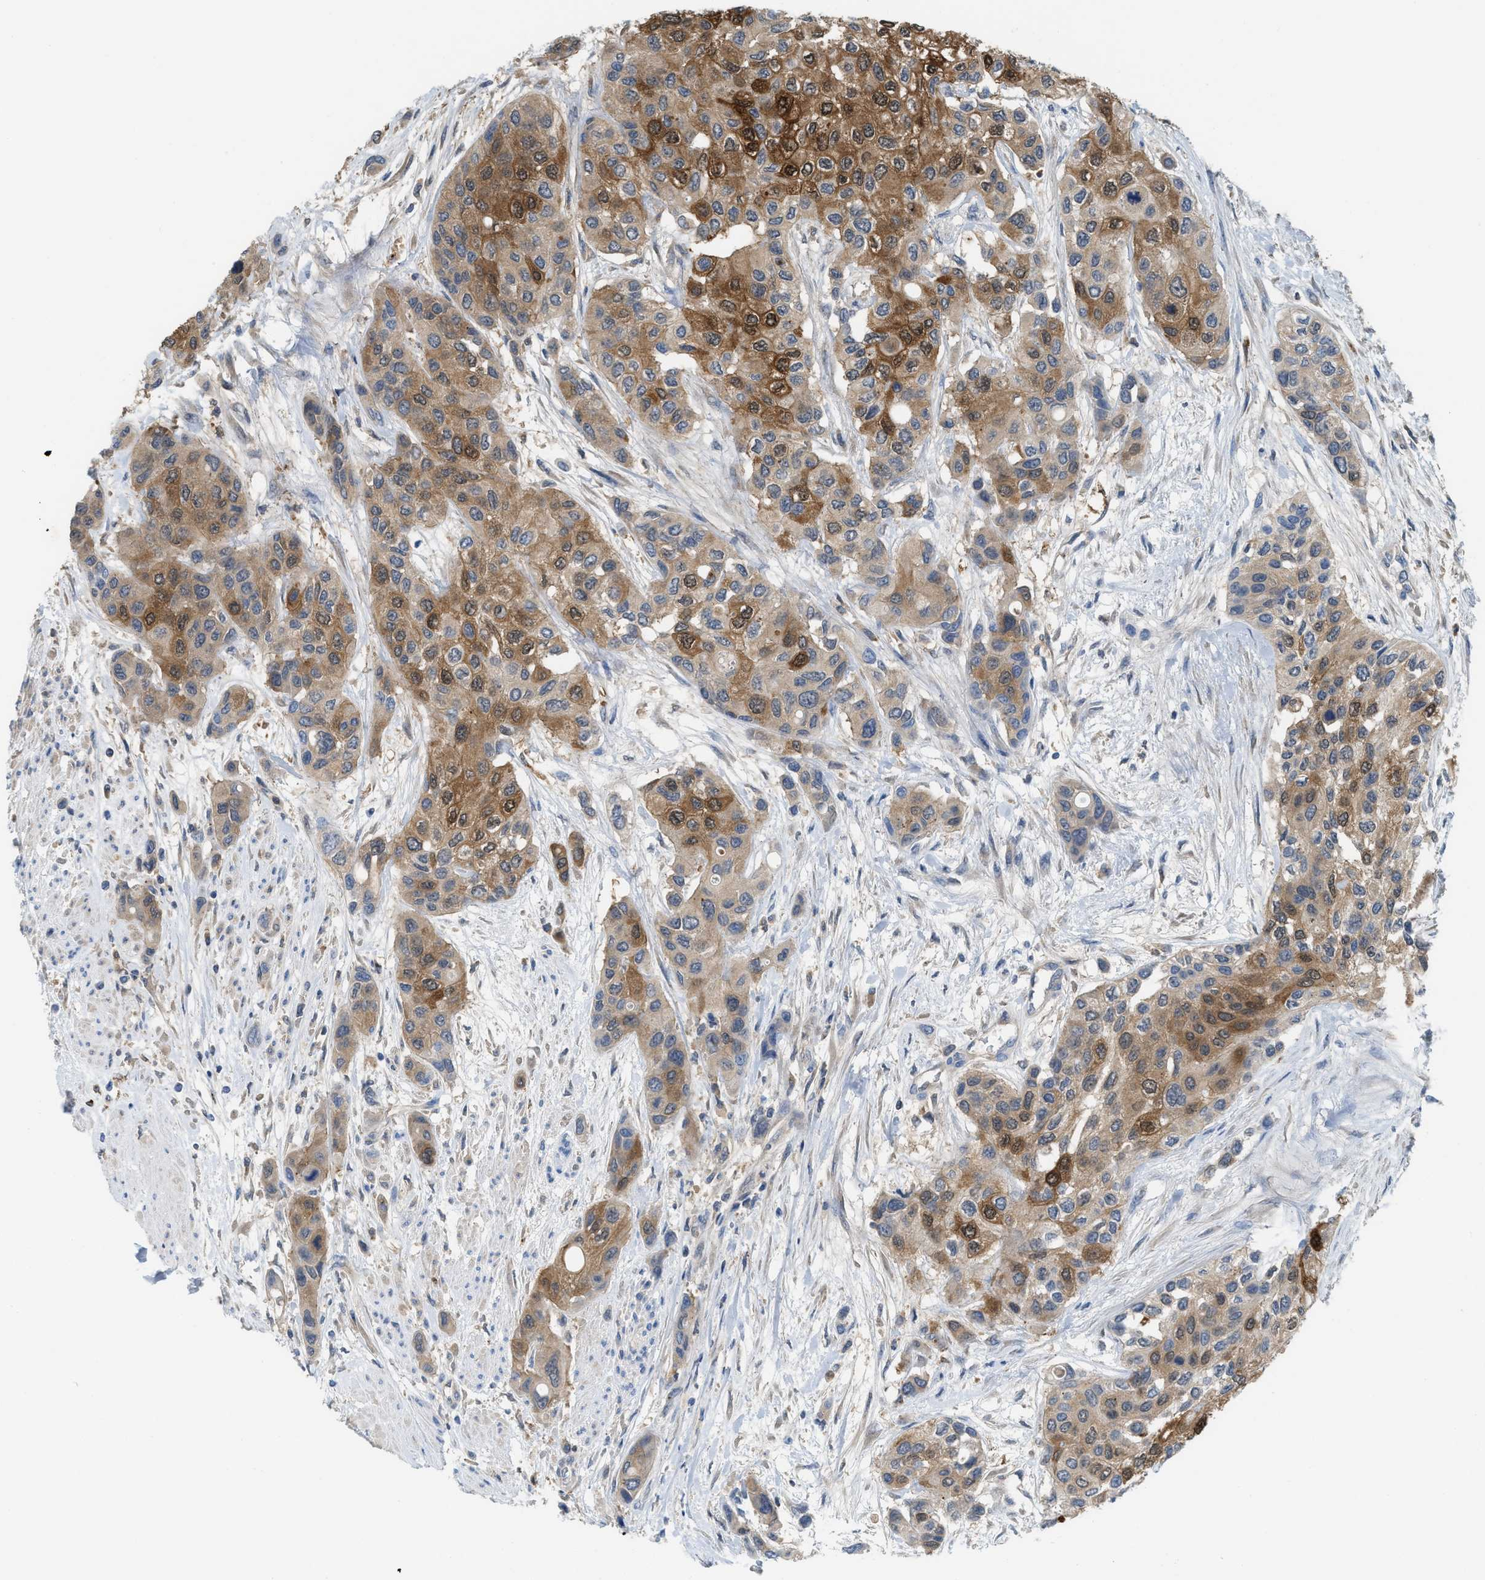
{"staining": {"intensity": "moderate", "quantity": ">75%", "location": "cytoplasmic/membranous"}, "tissue": "urothelial cancer", "cell_type": "Tumor cells", "image_type": "cancer", "snomed": [{"axis": "morphology", "description": "Urothelial carcinoma, High grade"}, {"axis": "topography", "description": "Urinary bladder"}], "caption": "Tumor cells show medium levels of moderate cytoplasmic/membranous staining in about >75% of cells in human urothelial carcinoma (high-grade). The staining was performed using DAB to visualize the protein expression in brown, while the nuclei were stained in blue with hematoxylin (Magnification: 20x).", "gene": "CSTB", "patient": {"sex": "female", "age": 56}}